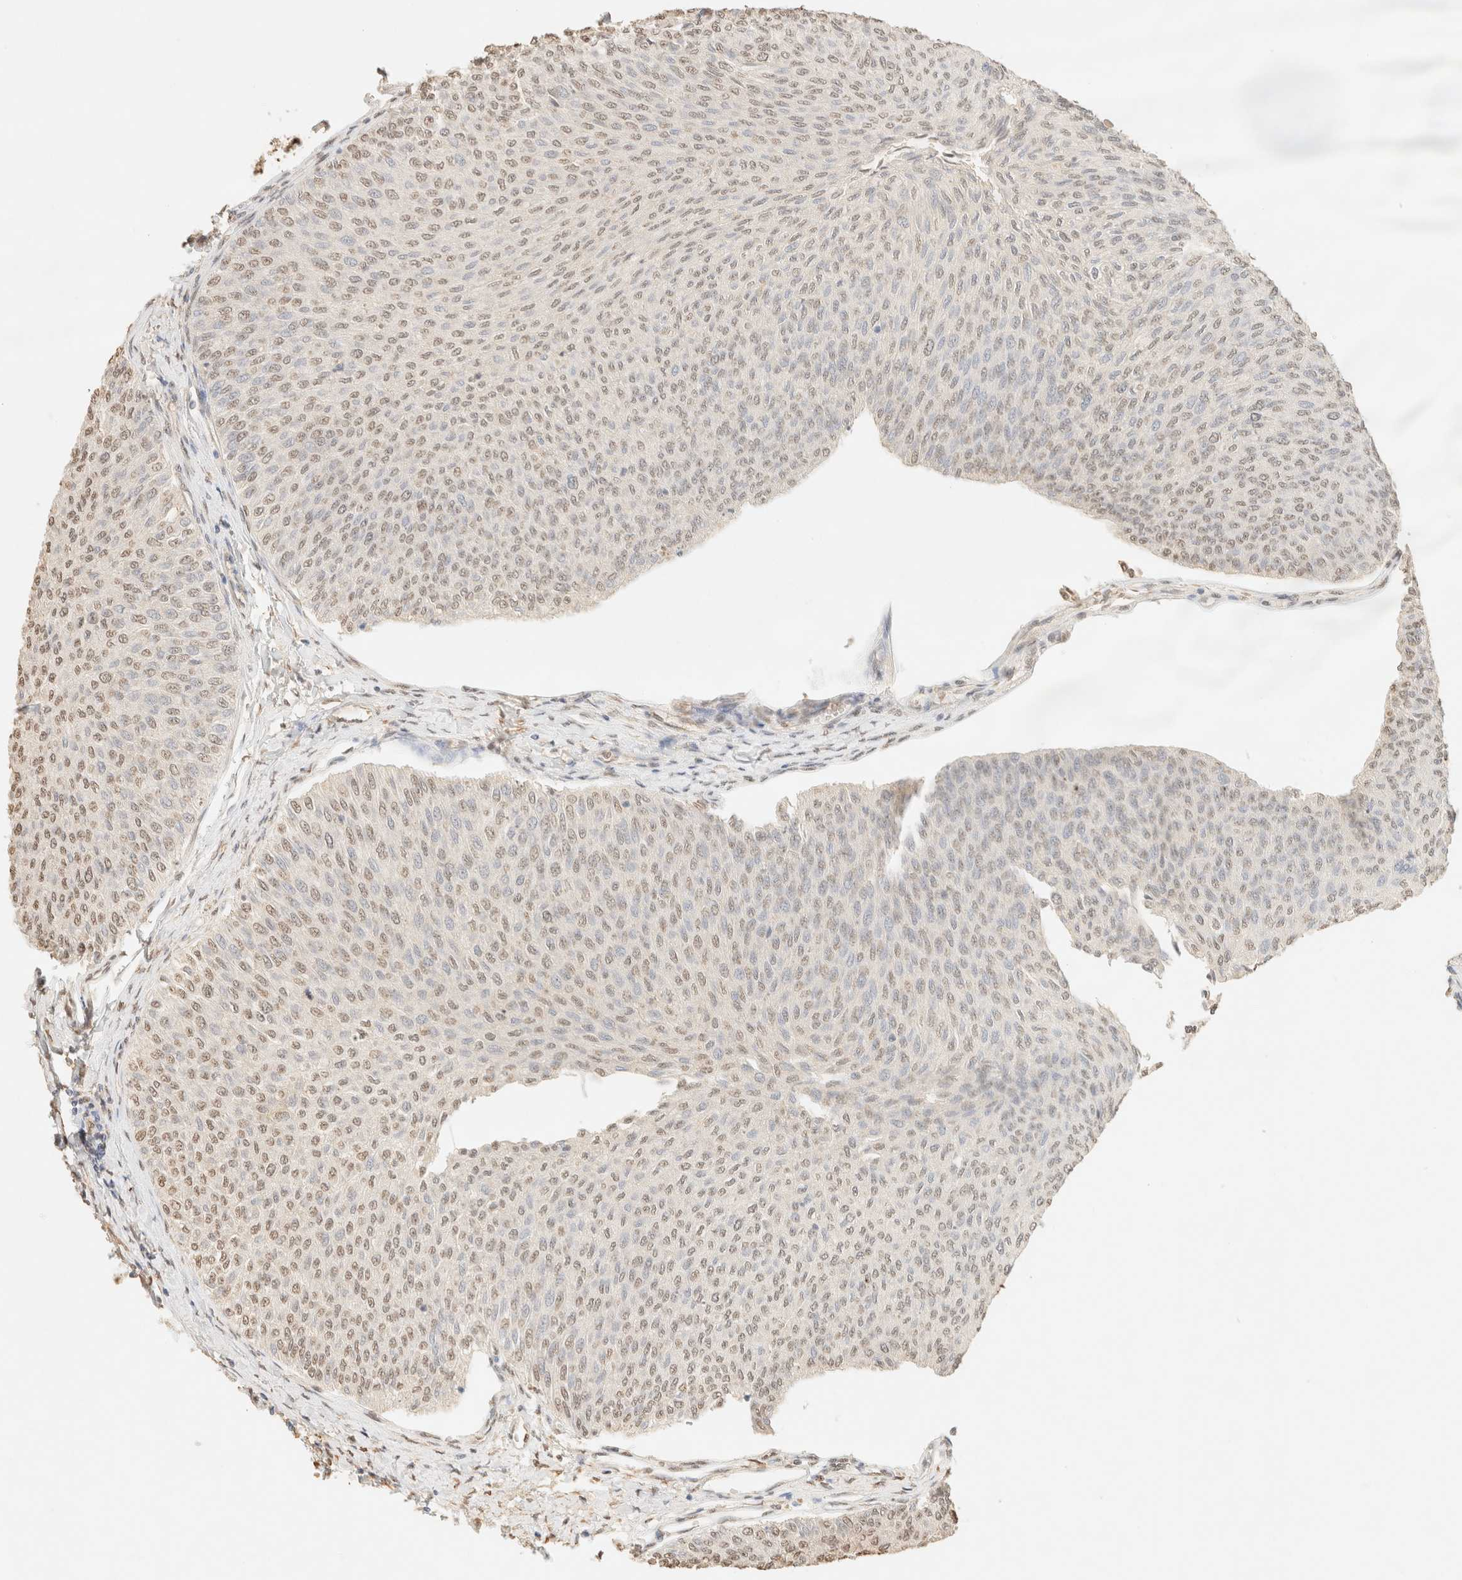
{"staining": {"intensity": "weak", "quantity": ">75%", "location": "nuclear"}, "tissue": "urothelial cancer", "cell_type": "Tumor cells", "image_type": "cancer", "snomed": [{"axis": "morphology", "description": "Urothelial carcinoma, Low grade"}, {"axis": "topography", "description": "Urinary bladder"}], "caption": "Immunohistochemistry (IHC) (DAB) staining of human urothelial carcinoma (low-grade) reveals weak nuclear protein staining in approximately >75% of tumor cells. The staining is performed using DAB brown chromogen to label protein expression. The nuclei are counter-stained blue using hematoxylin.", "gene": "S100A13", "patient": {"sex": "male", "age": 78}}